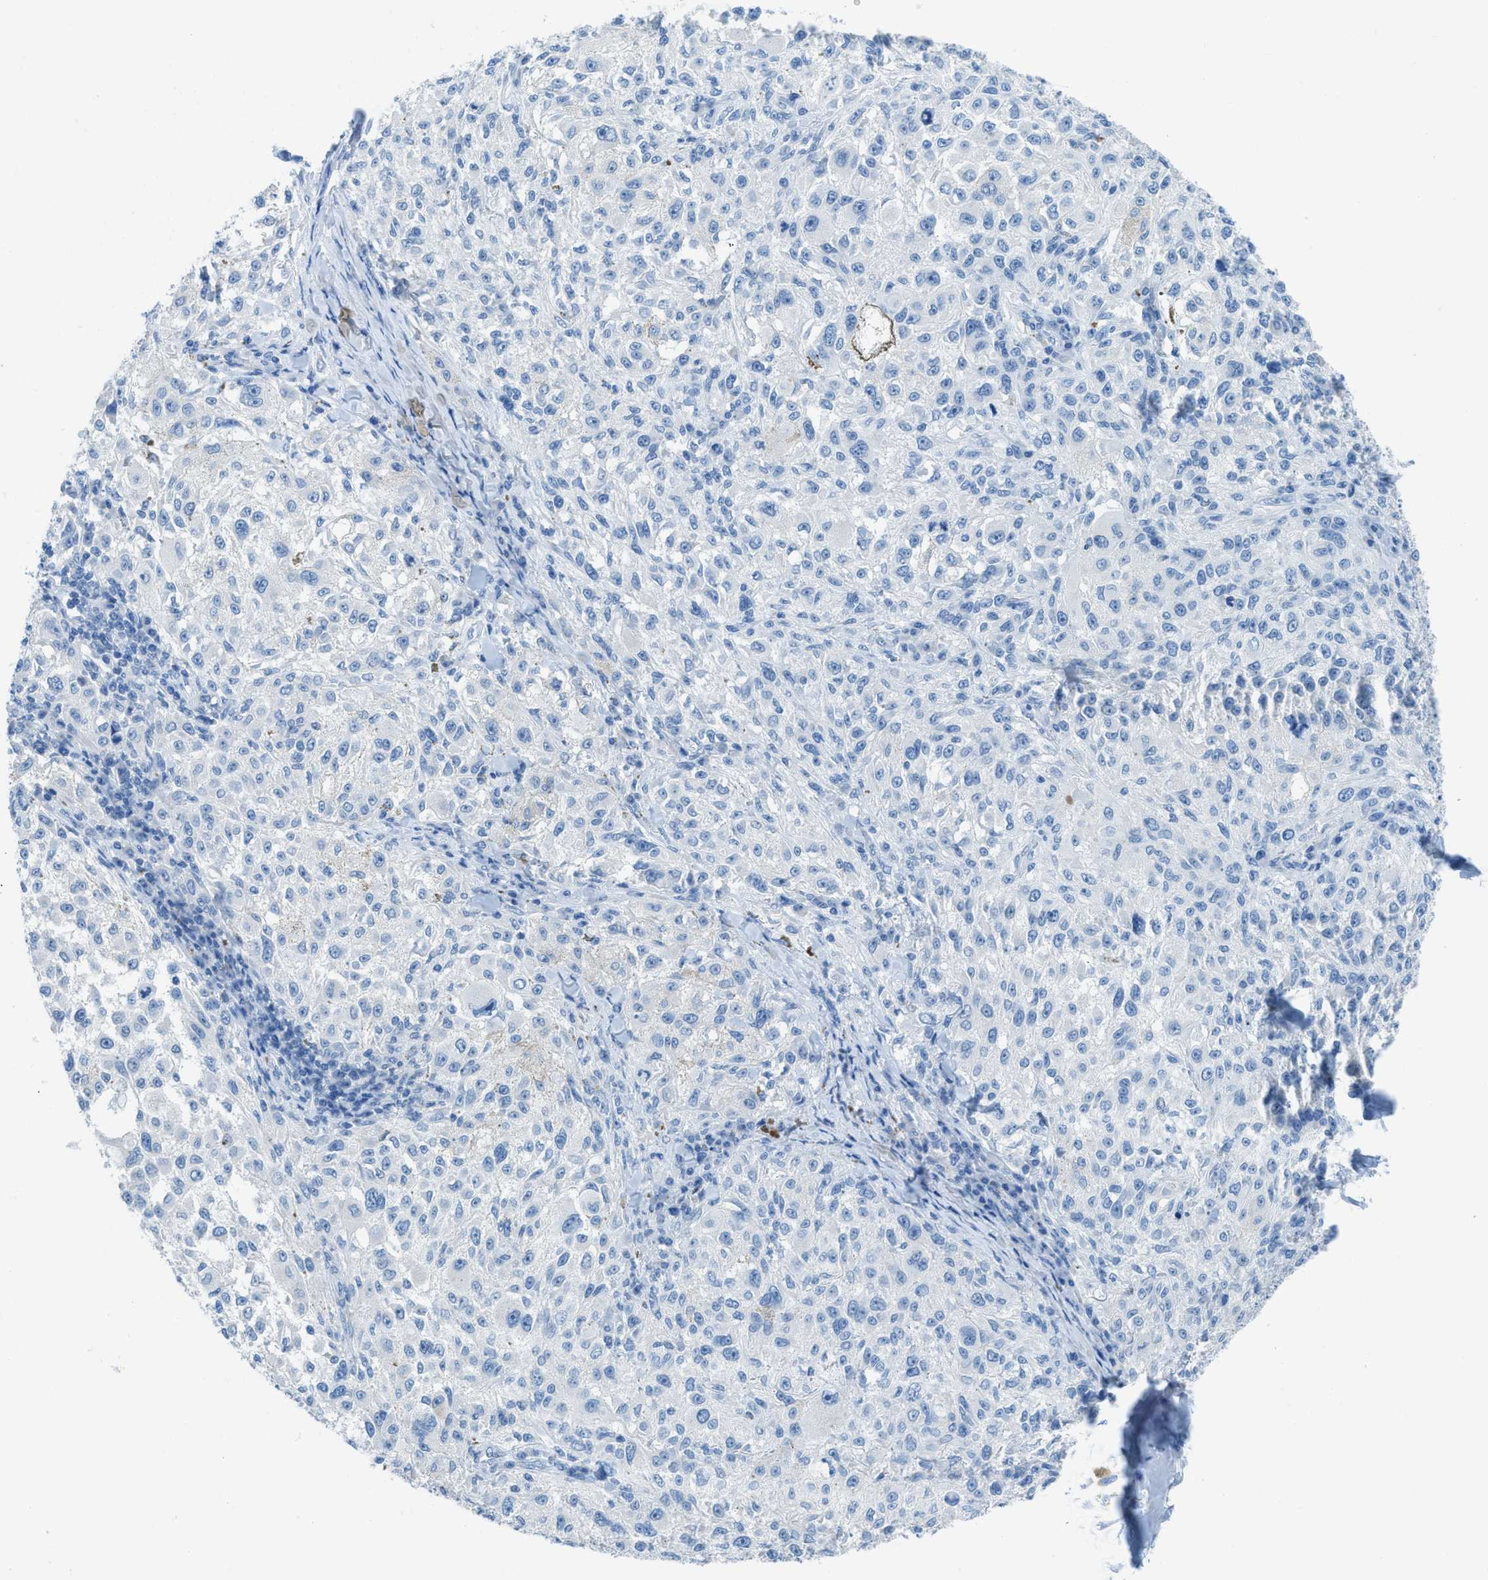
{"staining": {"intensity": "negative", "quantity": "none", "location": "none"}, "tissue": "melanoma", "cell_type": "Tumor cells", "image_type": "cancer", "snomed": [{"axis": "morphology", "description": "Necrosis, NOS"}, {"axis": "morphology", "description": "Malignant melanoma, NOS"}, {"axis": "topography", "description": "Skin"}], "caption": "Melanoma stained for a protein using immunohistochemistry reveals no expression tumor cells.", "gene": "ACAN", "patient": {"sex": "female", "age": 87}}